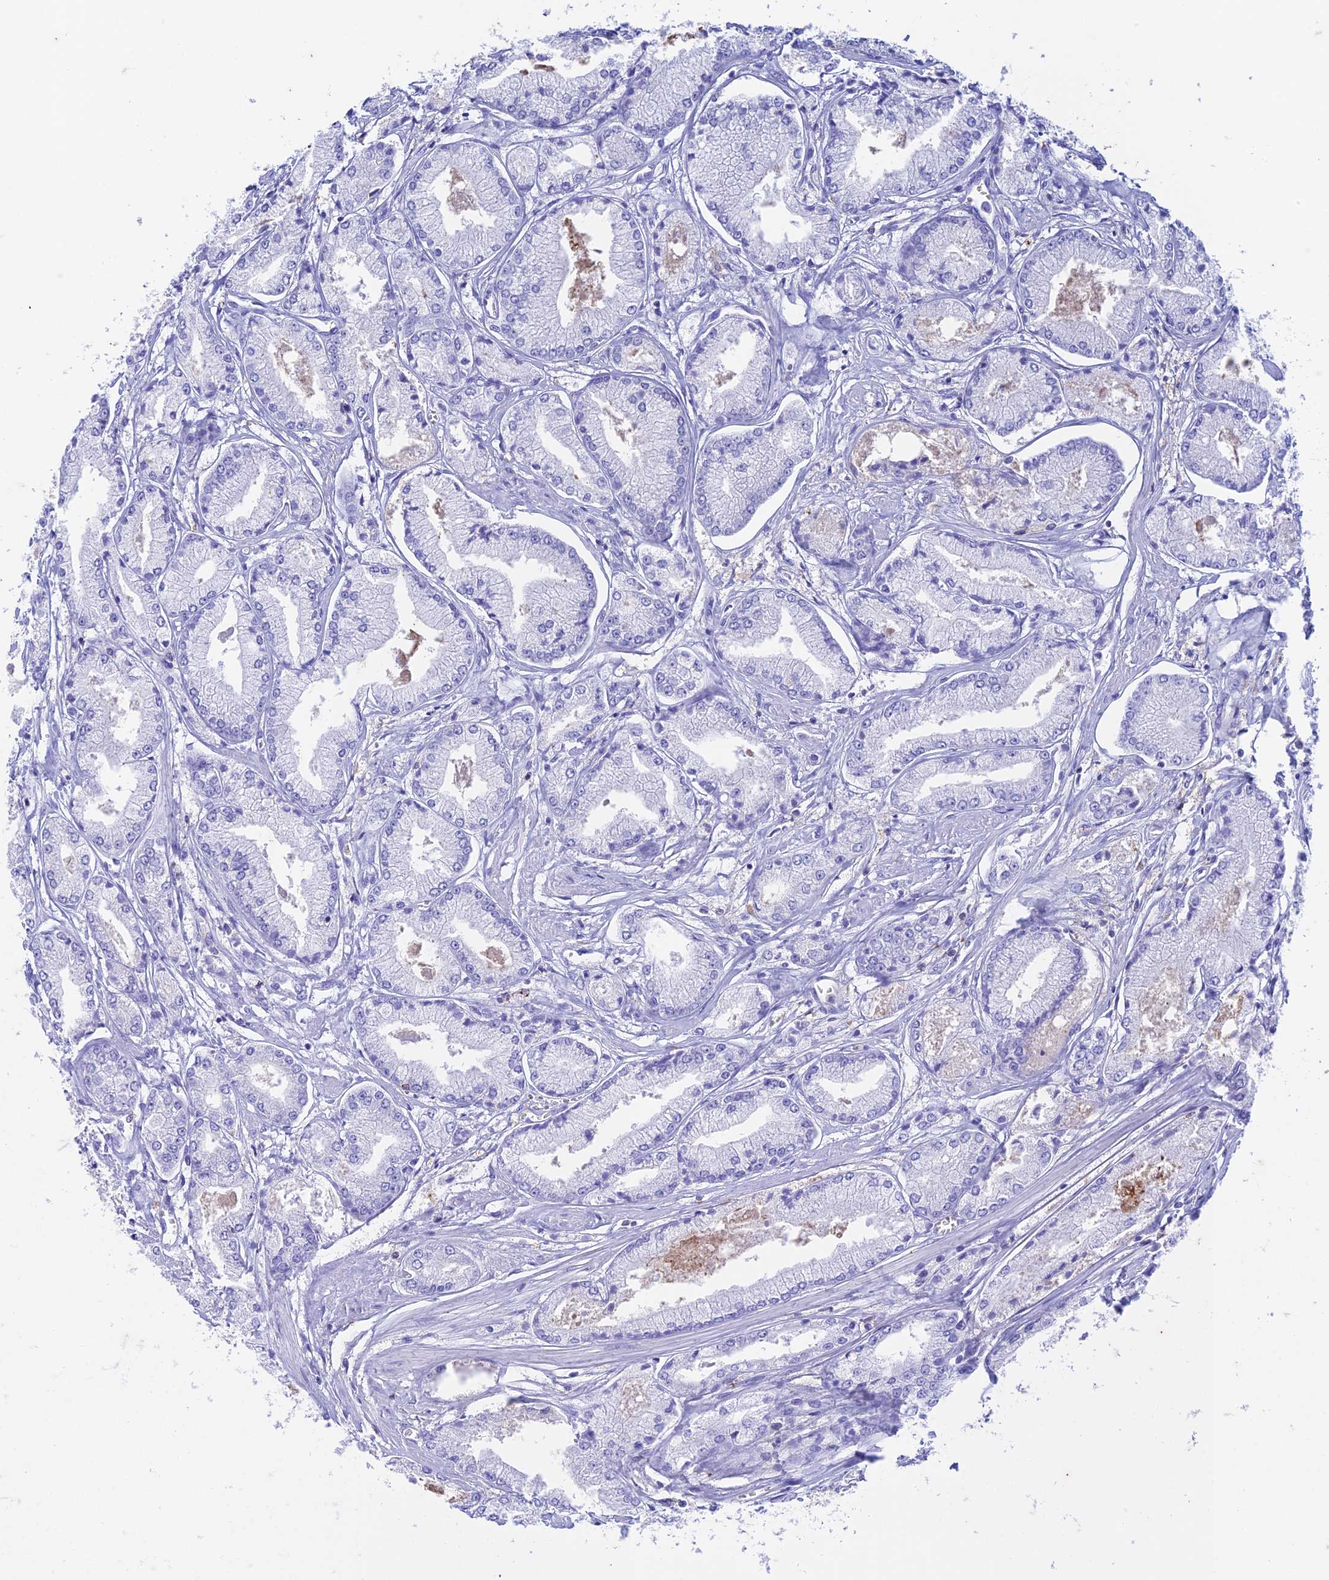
{"staining": {"intensity": "negative", "quantity": "none", "location": "none"}, "tissue": "prostate cancer", "cell_type": "Tumor cells", "image_type": "cancer", "snomed": [{"axis": "morphology", "description": "Adenocarcinoma, Low grade"}, {"axis": "topography", "description": "Prostate"}], "caption": "DAB immunohistochemical staining of human prostate low-grade adenocarcinoma shows no significant positivity in tumor cells.", "gene": "FGF7", "patient": {"sex": "male", "age": 60}}